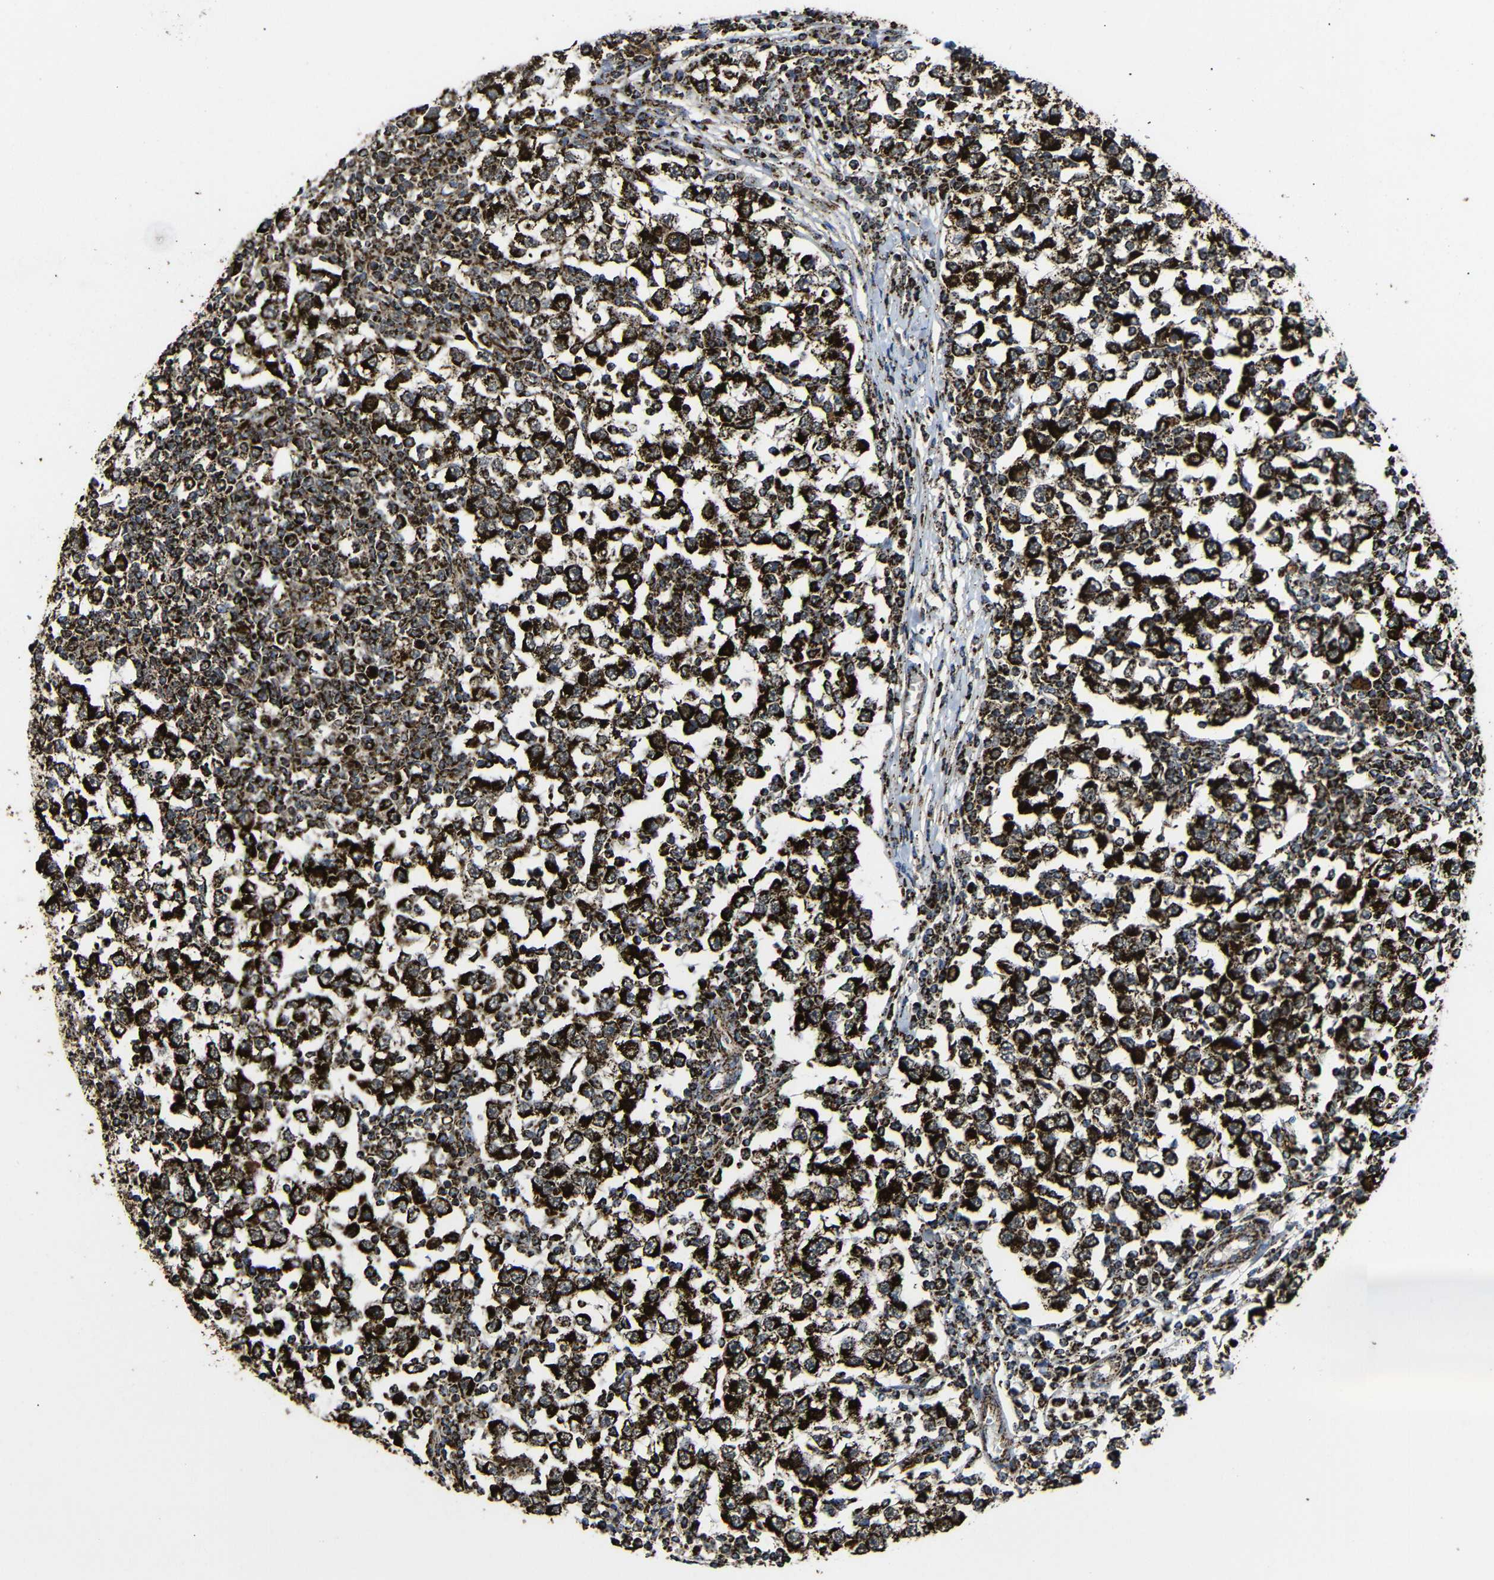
{"staining": {"intensity": "strong", "quantity": ">75%", "location": "cytoplasmic/membranous"}, "tissue": "testis cancer", "cell_type": "Tumor cells", "image_type": "cancer", "snomed": [{"axis": "morphology", "description": "Seminoma, NOS"}, {"axis": "topography", "description": "Testis"}], "caption": "A photomicrograph of human testis cancer (seminoma) stained for a protein shows strong cytoplasmic/membranous brown staining in tumor cells.", "gene": "ATP5F1A", "patient": {"sex": "male", "age": 65}}